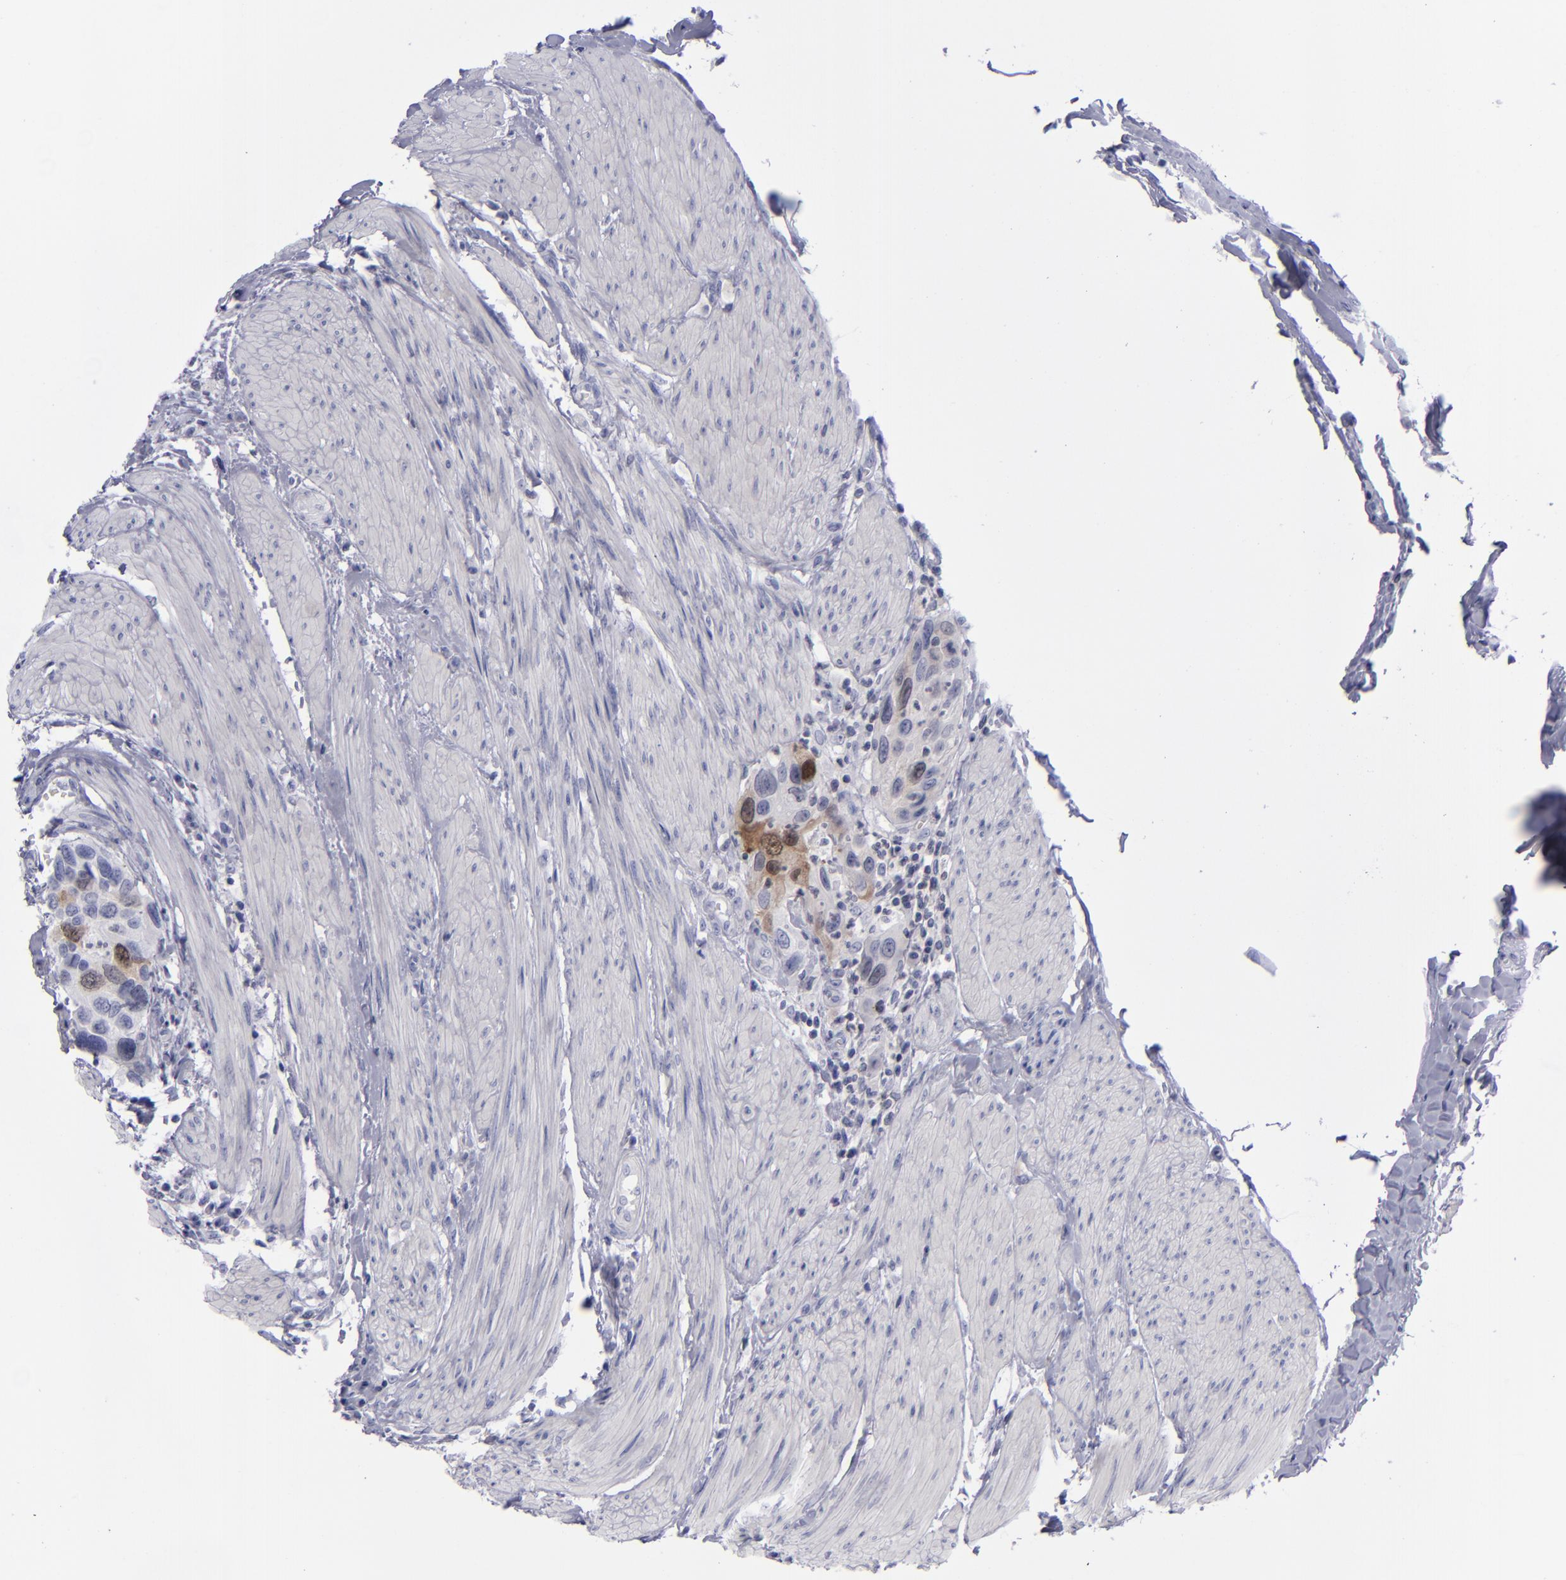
{"staining": {"intensity": "moderate", "quantity": "<25%", "location": "nuclear"}, "tissue": "urothelial cancer", "cell_type": "Tumor cells", "image_type": "cancer", "snomed": [{"axis": "morphology", "description": "Urothelial carcinoma, High grade"}, {"axis": "topography", "description": "Urinary bladder"}], "caption": "Tumor cells display moderate nuclear expression in about <25% of cells in urothelial carcinoma (high-grade). (DAB = brown stain, brightfield microscopy at high magnification).", "gene": "AURKA", "patient": {"sex": "male", "age": 66}}